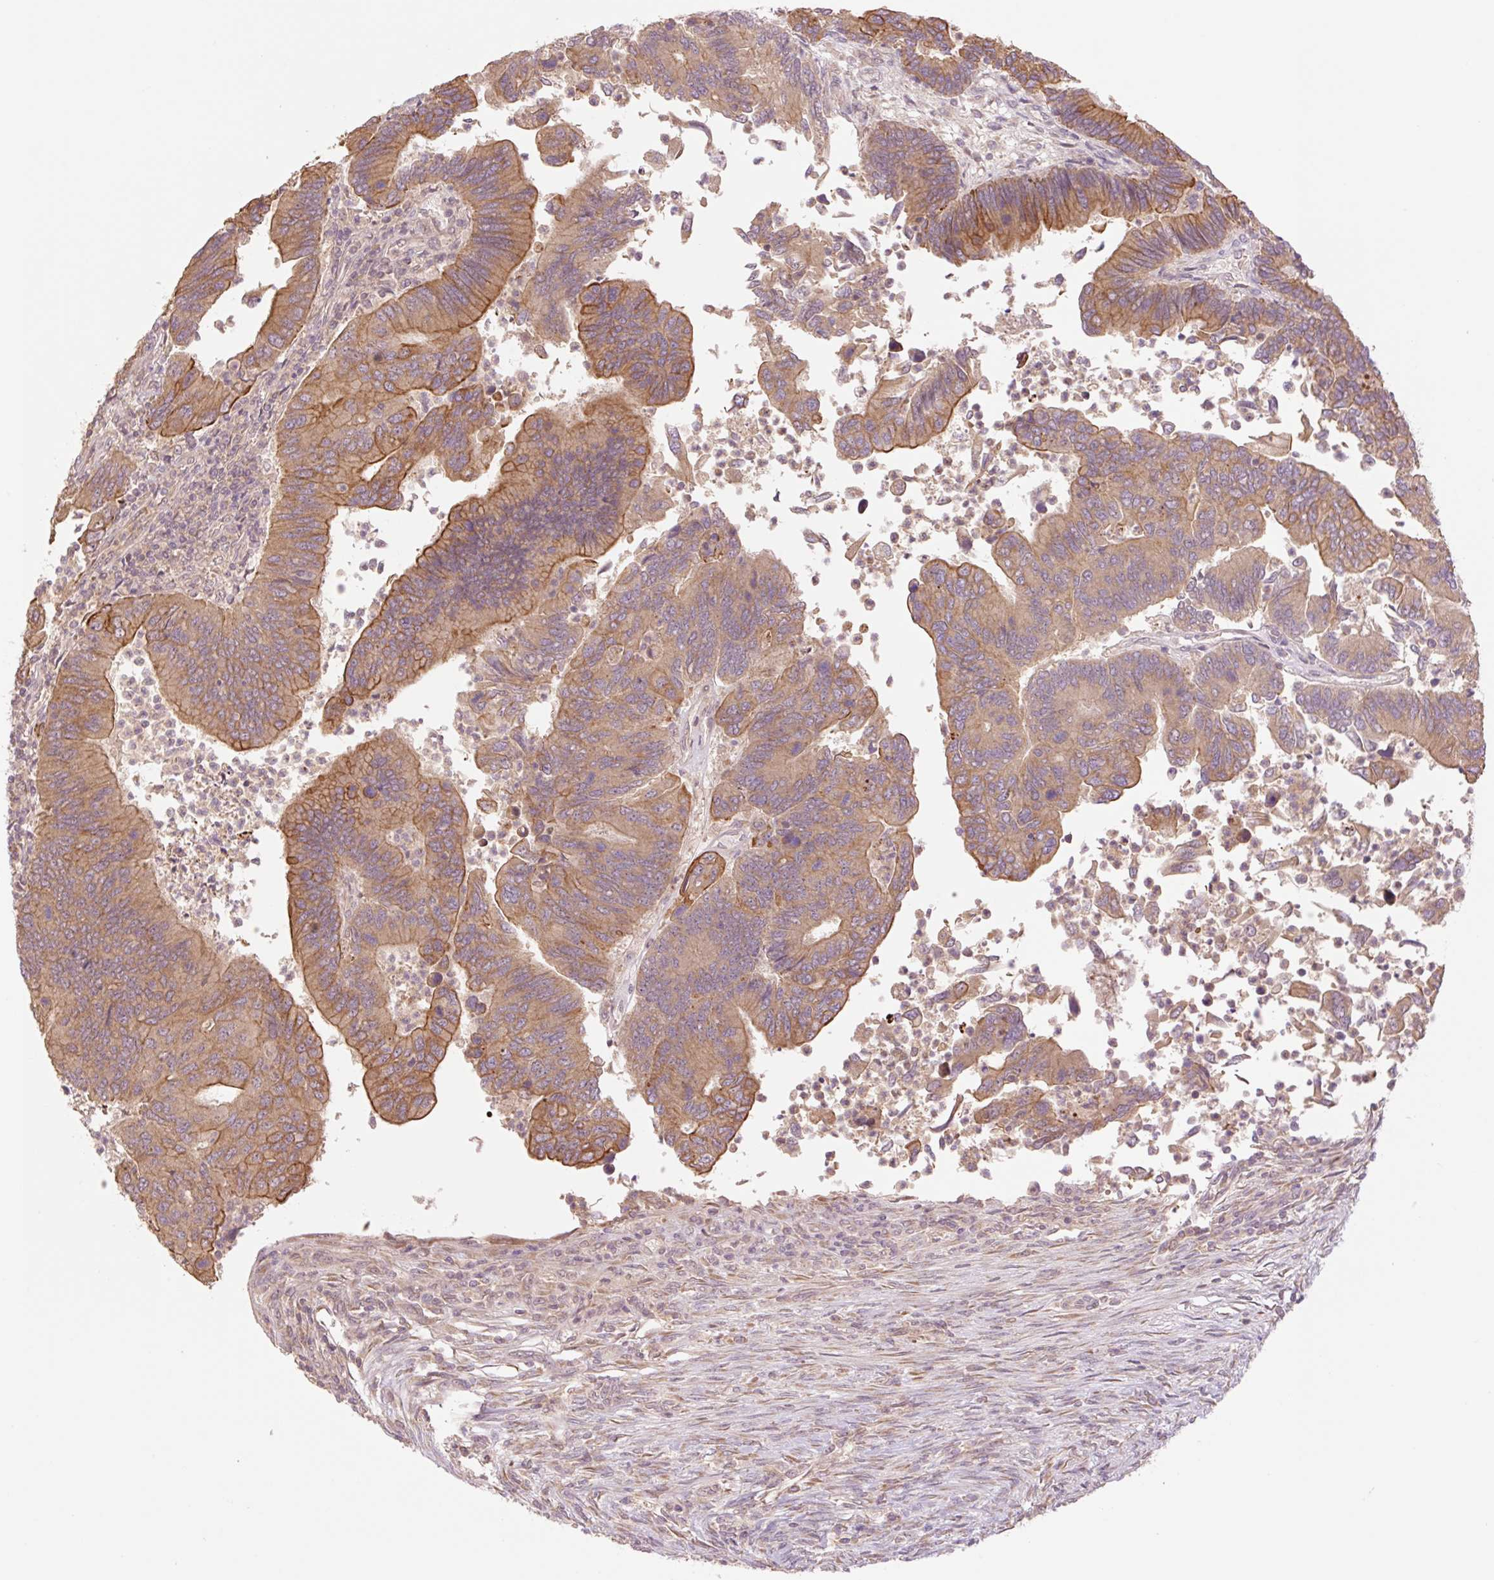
{"staining": {"intensity": "moderate", "quantity": ">75%", "location": "cytoplasmic/membranous"}, "tissue": "colorectal cancer", "cell_type": "Tumor cells", "image_type": "cancer", "snomed": [{"axis": "morphology", "description": "Adenocarcinoma, NOS"}, {"axis": "topography", "description": "Colon"}], "caption": "Tumor cells exhibit medium levels of moderate cytoplasmic/membranous staining in approximately >75% of cells in human colorectal cancer (adenocarcinoma).", "gene": "YJU2B", "patient": {"sex": "female", "age": 67}}